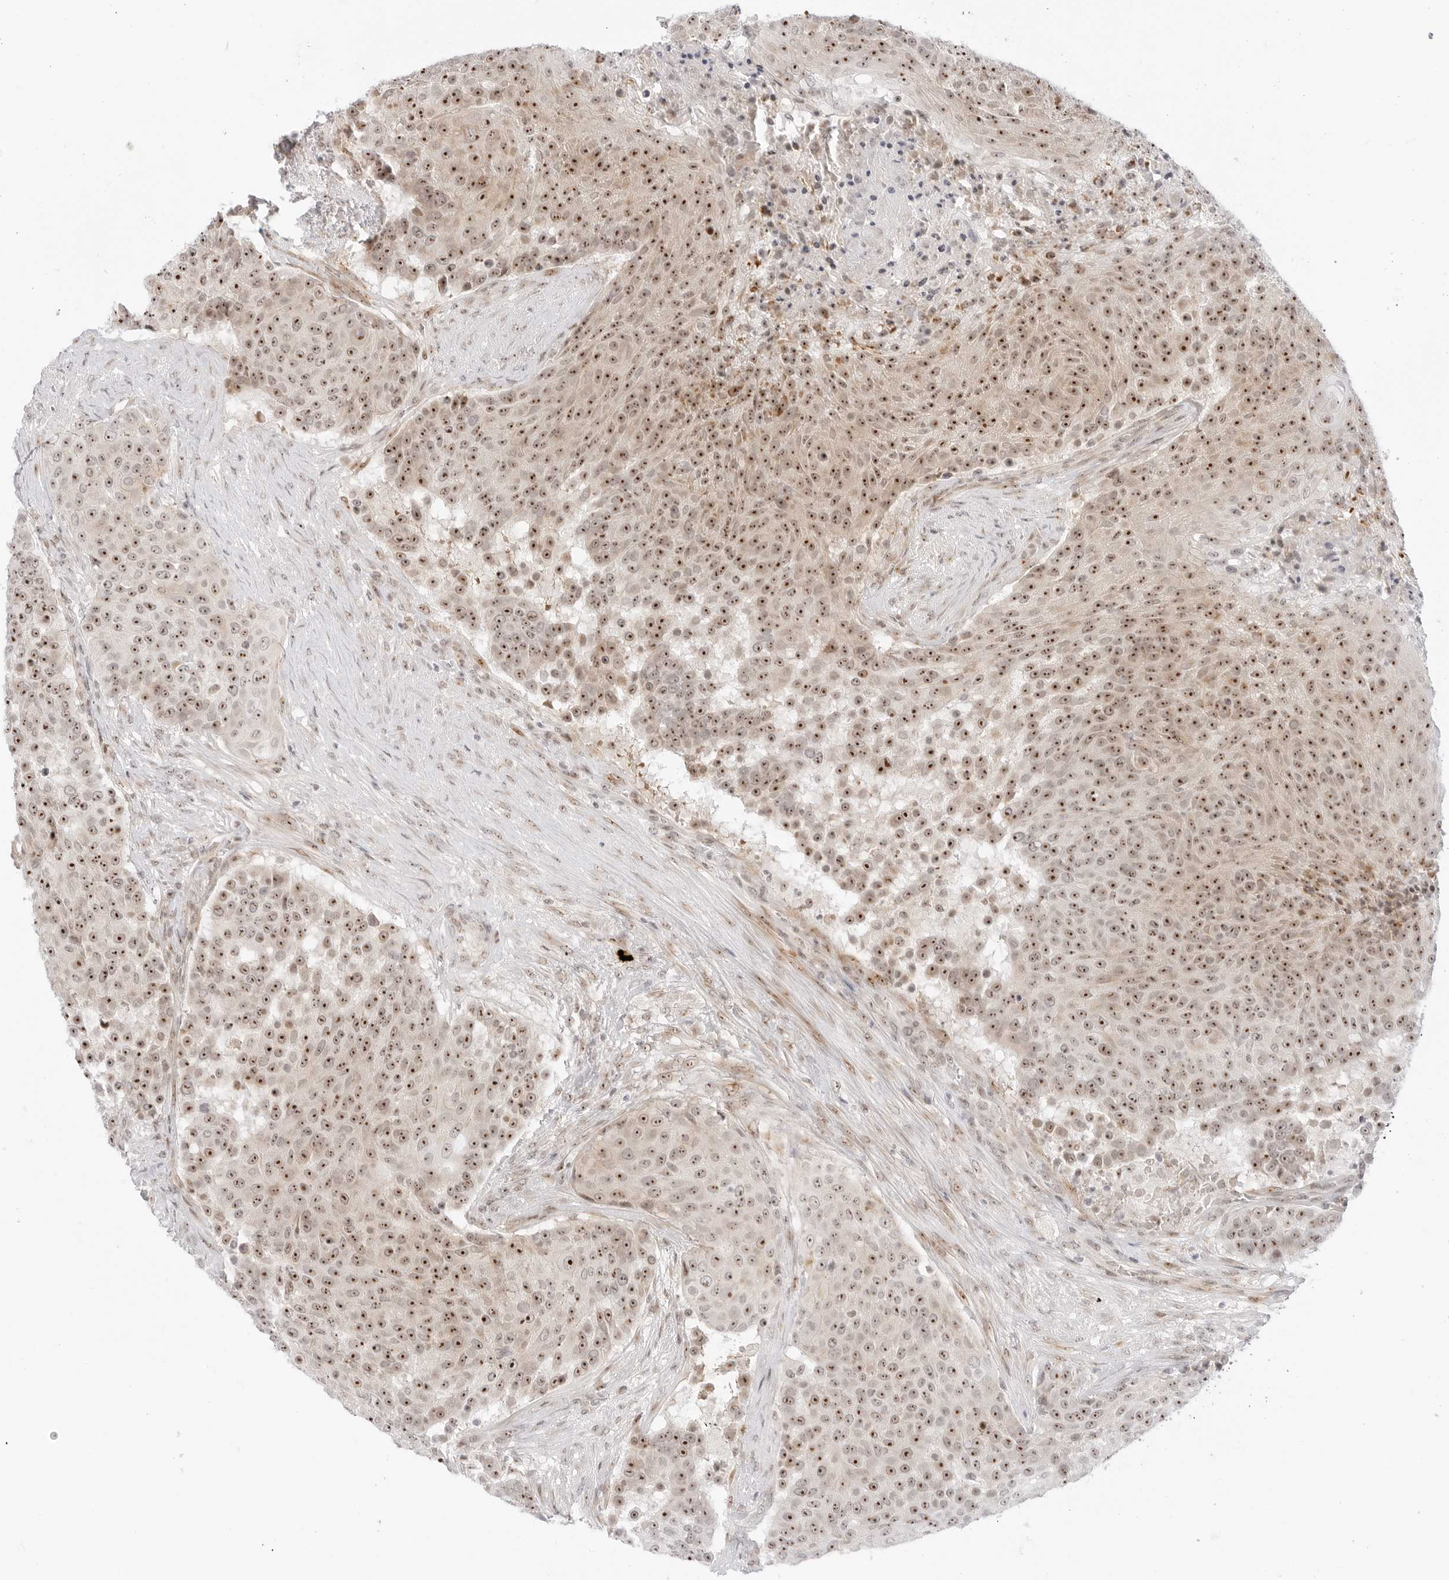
{"staining": {"intensity": "strong", "quantity": ">75%", "location": "nuclear"}, "tissue": "urothelial cancer", "cell_type": "Tumor cells", "image_type": "cancer", "snomed": [{"axis": "morphology", "description": "Urothelial carcinoma, High grade"}, {"axis": "topography", "description": "Urinary bladder"}], "caption": "IHC of urothelial cancer exhibits high levels of strong nuclear positivity in approximately >75% of tumor cells.", "gene": "HIPK3", "patient": {"sex": "female", "age": 63}}